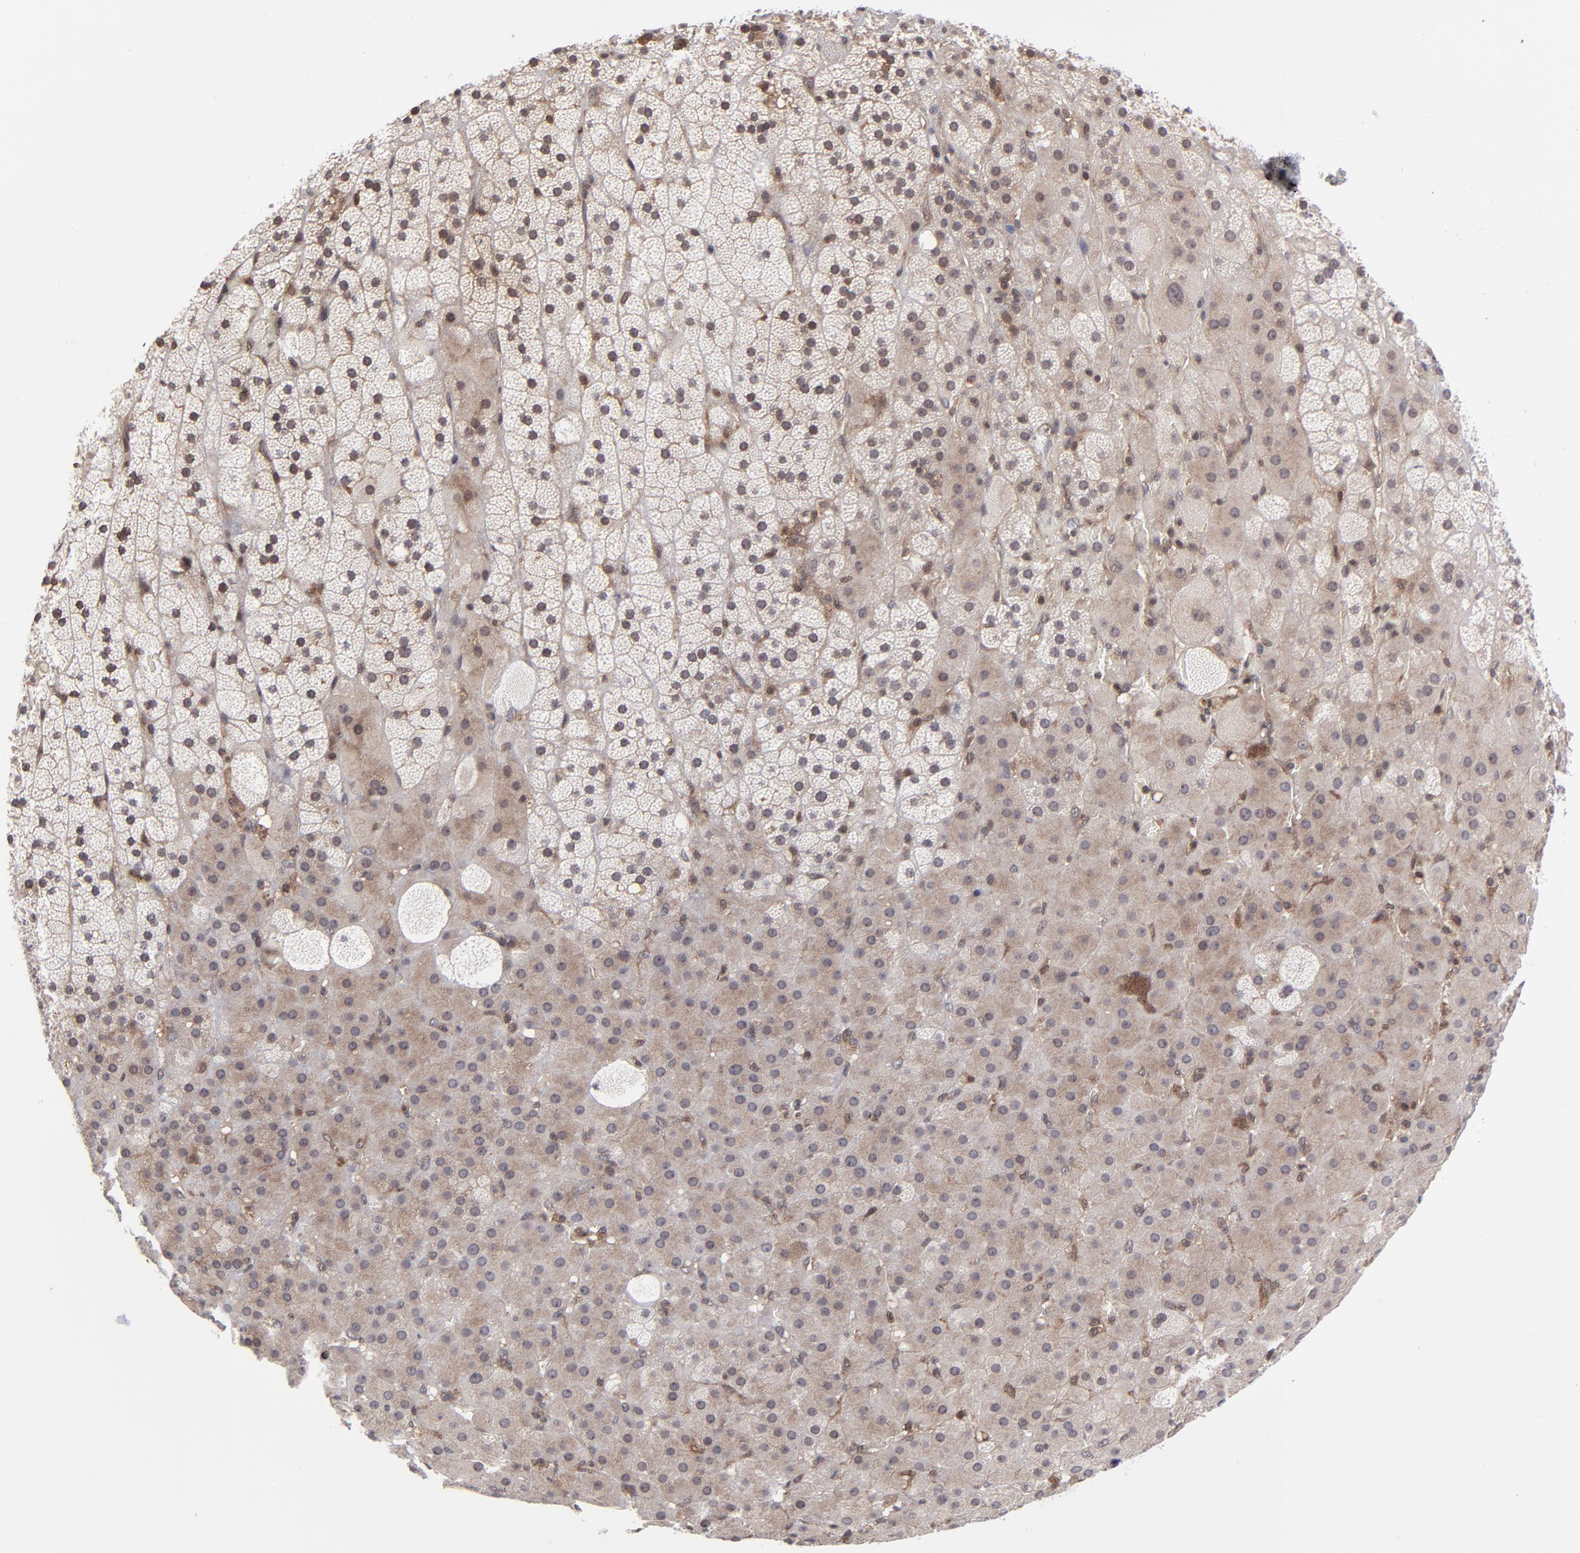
{"staining": {"intensity": "moderate", "quantity": ">75%", "location": "cytoplasmic/membranous,nuclear"}, "tissue": "adrenal gland", "cell_type": "Glandular cells", "image_type": "normal", "snomed": [{"axis": "morphology", "description": "Normal tissue, NOS"}, {"axis": "topography", "description": "Adrenal gland"}], "caption": "Protein staining of normal adrenal gland exhibits moderate cytoplasmic/membranous,nuclear staining in approximately >75% of glandular cells.", "gene": "UBE2L6", "patient": {"sex": "male", "age": 35}}